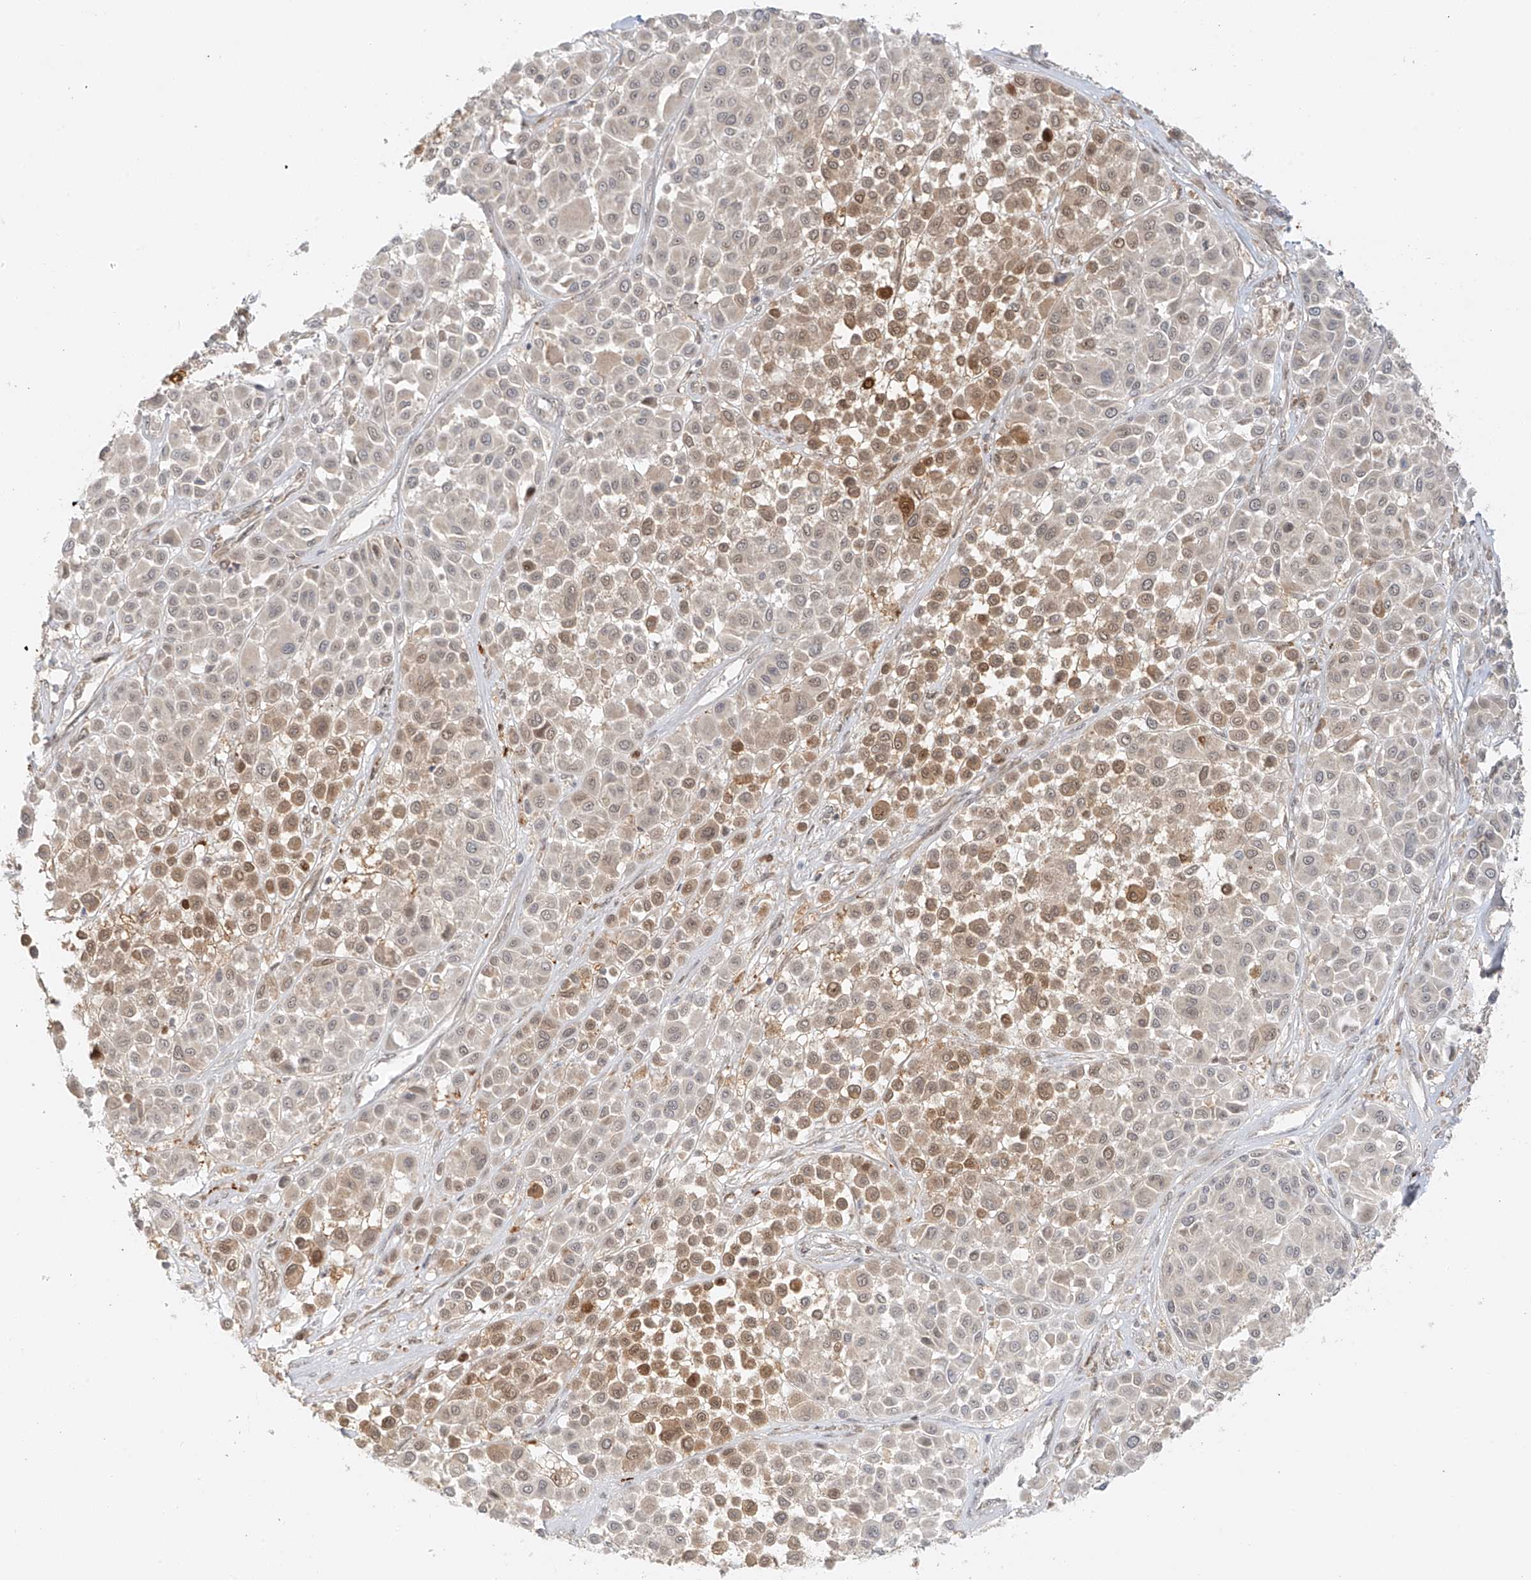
{"staining": {"intensity": "moderate", "quantity": "25%-75%", "location": "cytoplasmic/membranous"}, "tissue": "melanoma", "cell_type": "Tumor cells", "image_type": "cancer", "snomed": [{"axis": "morphology", "description": "Malignant melanoma, Metastatic site"}, {"axis": "topography", "description": "Soft tissue"}], "caption": "Protein staining exhibits moderate cytoplasmic/membranous staining in approximately 25%-75% of tumor cells in melanoma. The staining was performed using DAB to visualize the protein expression in brown, while the nuclei were stained in blue with hematoxylin (Magnification: 20x).", "gene": "MIPEP", "patient": {"sex": "male", "age": 41}}